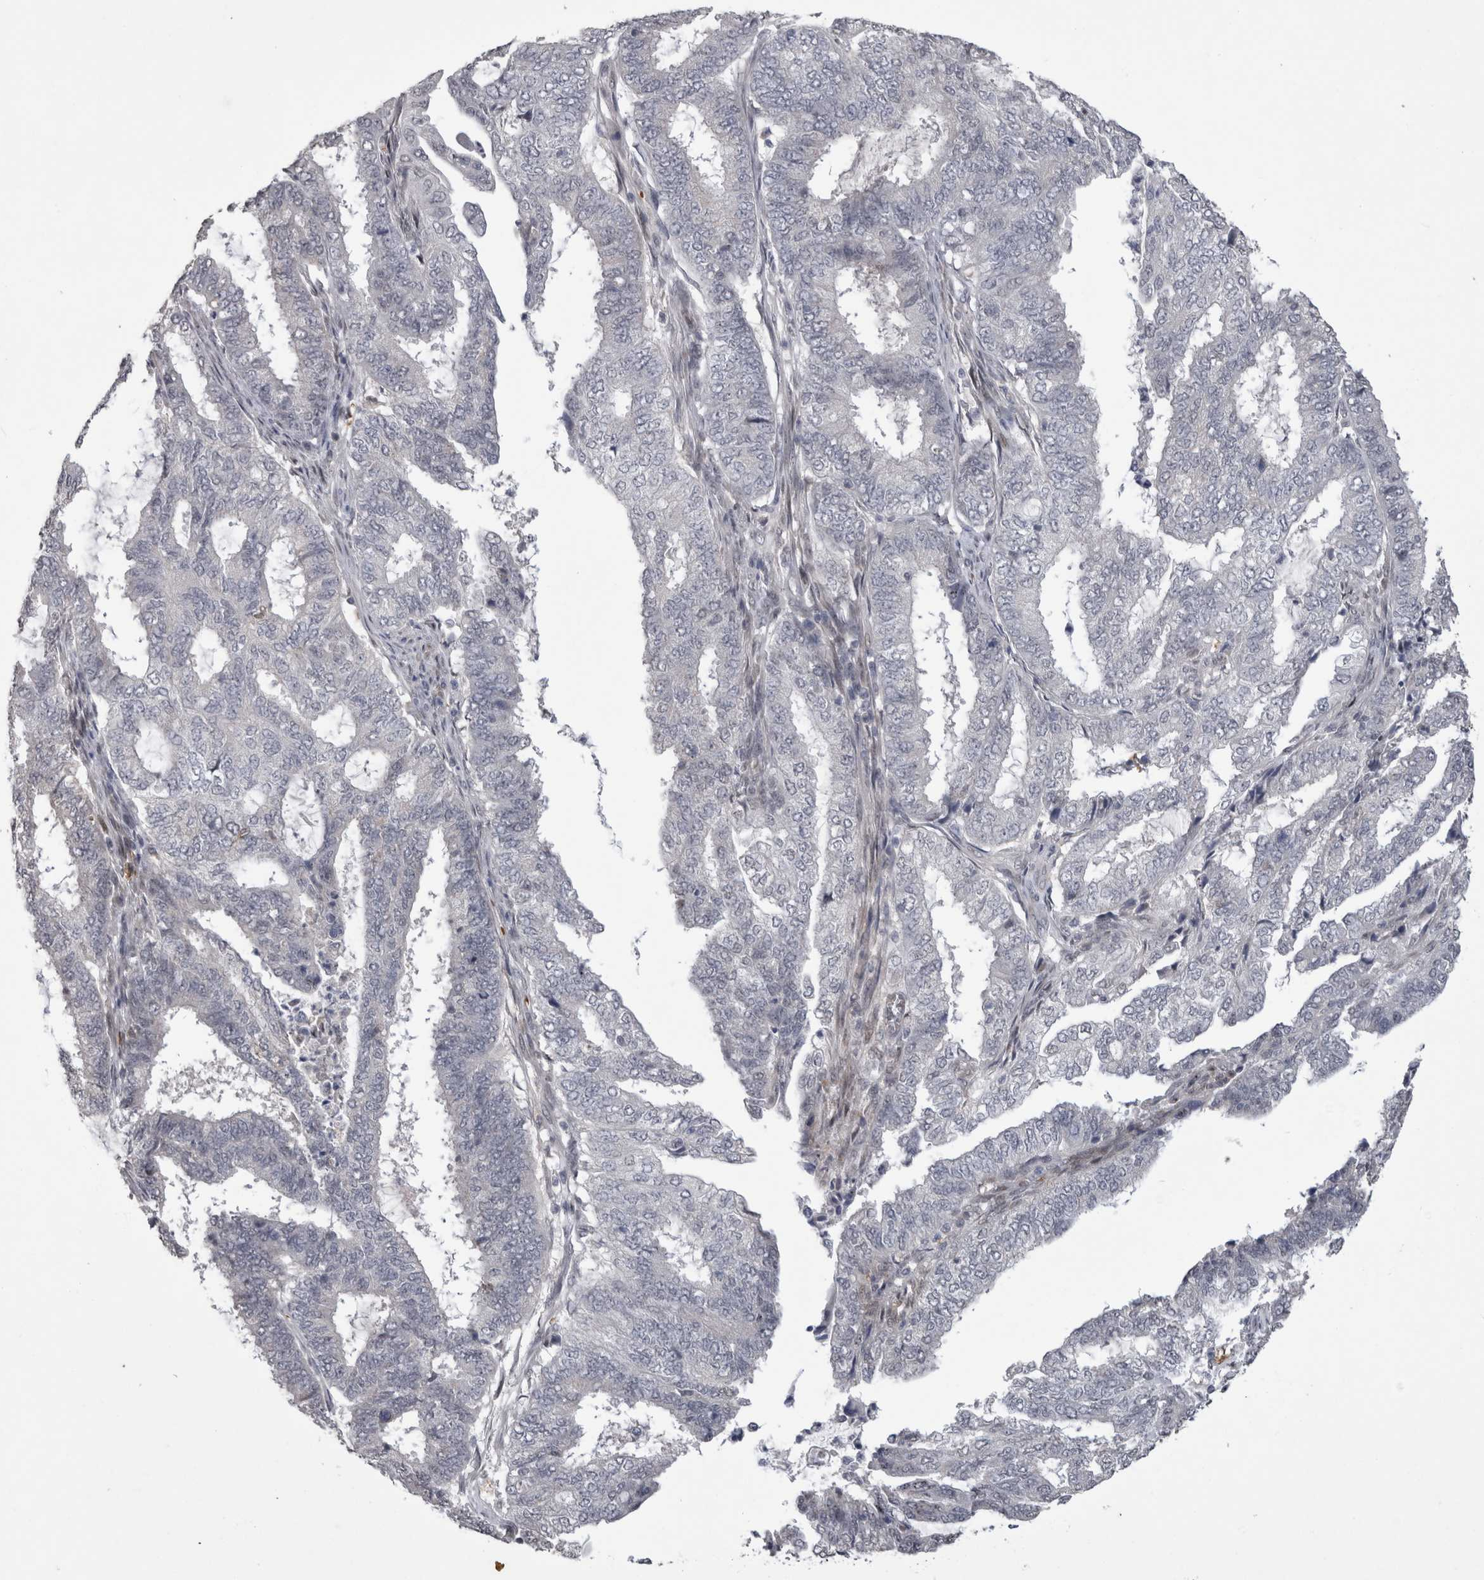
{"staining": {"intensity": "negative", "quantity": "none", "location": "none"}, "tissue": "endometrial cancer", "cell_type": "Tumor cells", "image_type": "cancer", "snomed": [{"axis": "morphology", "description": "Adenocarcinoma, NOS"}, {"axis": "topography", "description": "Endometrium"}], "caption": "This is an immunohistochemistry (IHC) histopathology image of endometrial cancer (adenocarcinoma). There is no positivity in tumor cells.", "gene": "IFI44", "patient": {"sex": "female", "age": 51}}